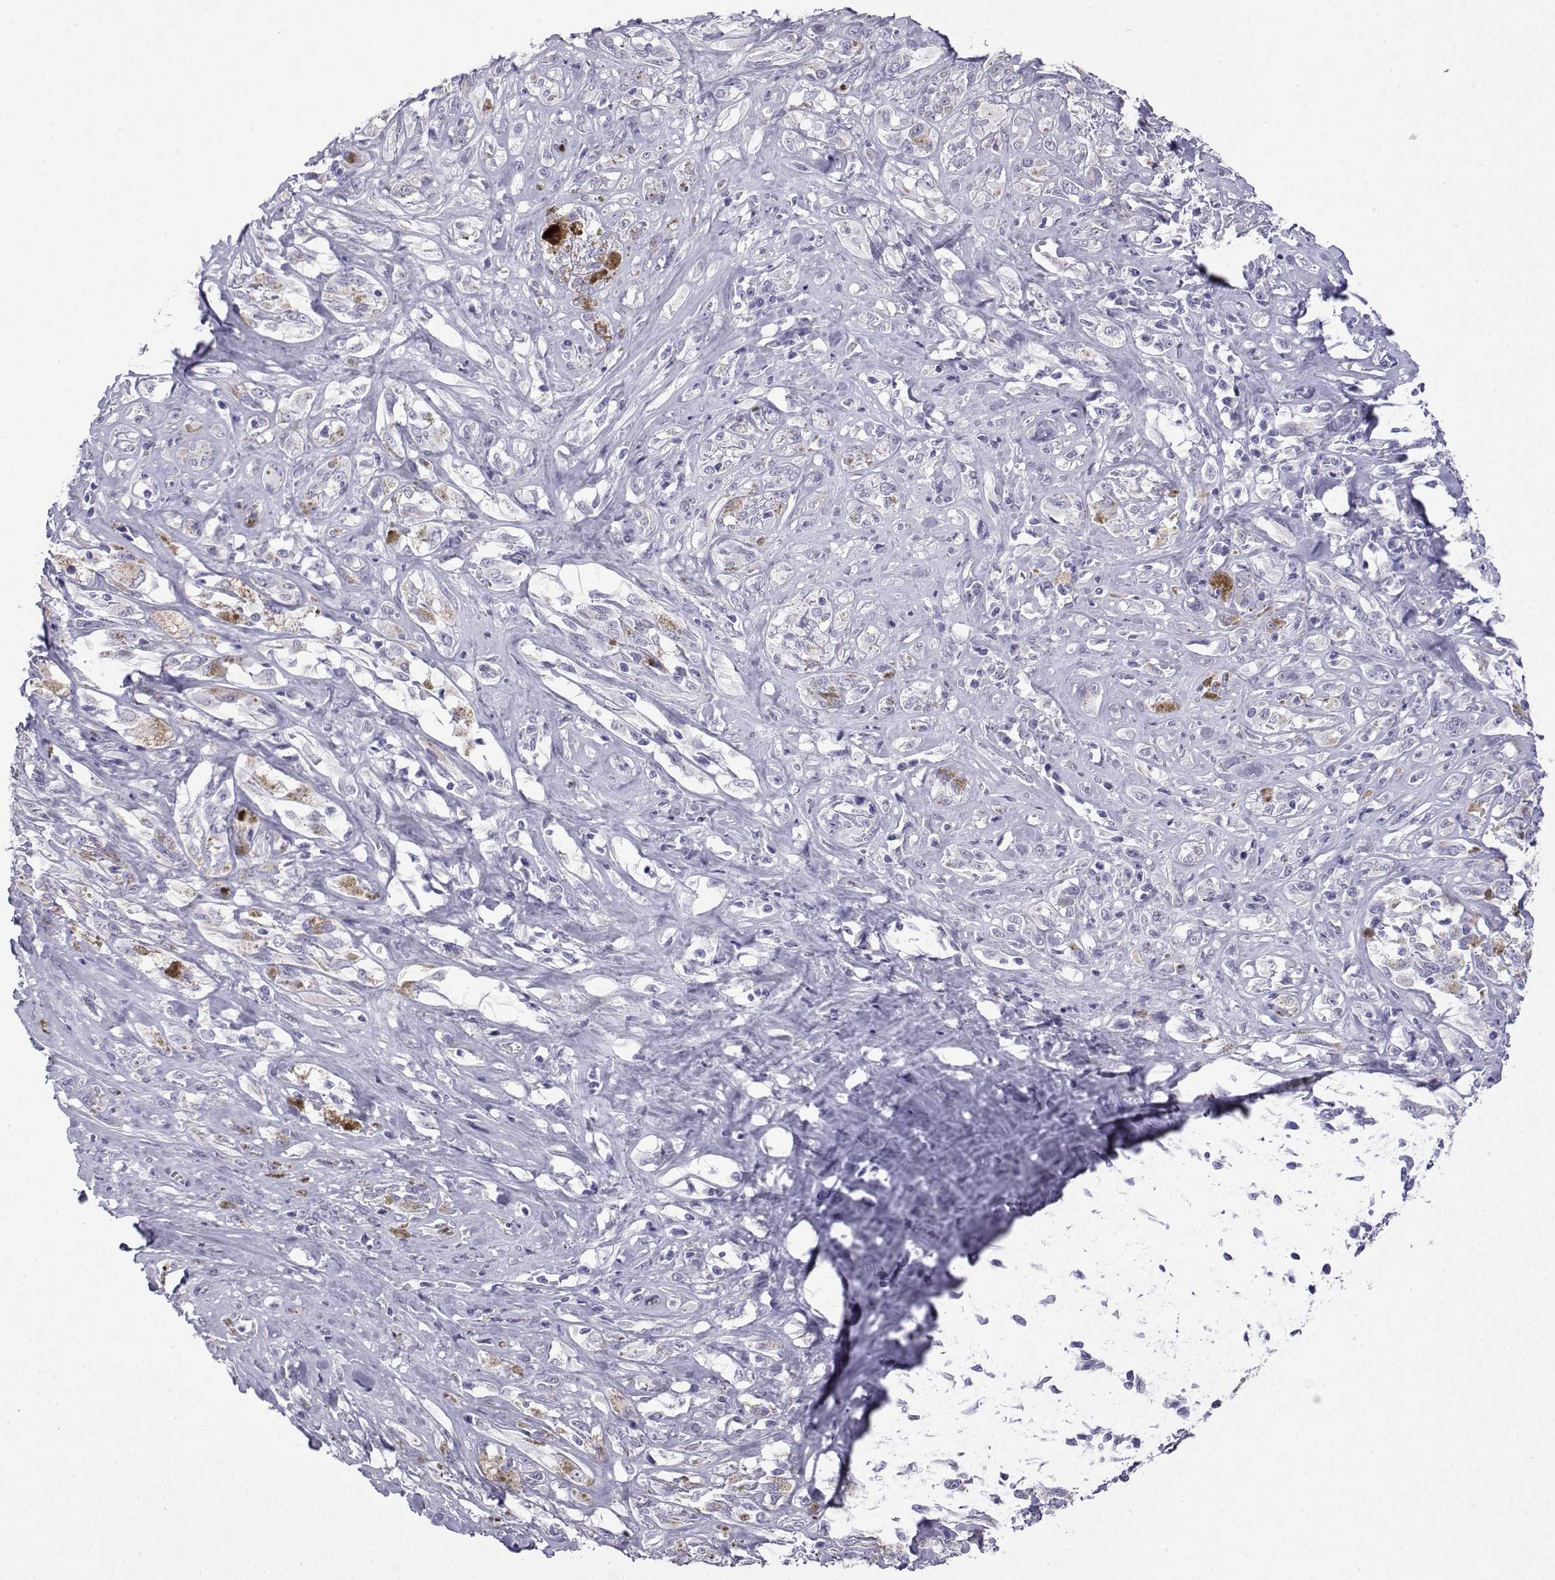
{"staining": {"intensity": "negative", "quantity": "none", "location": "none"}, "tissue": "melanoma", "cell_type": "Tumor cells", "image_type": "cancer", "snomed": [{"axis": "morphology", "description": "Malignant melanoma, NOS"}, {"axis": "topography", "description": "Skin"}], "caption": "The micrograph reveals no significant positivity in tumor cells of melanoma.", "gene": "ACRBP", "patient": {"sex": "female", "age": 91}}